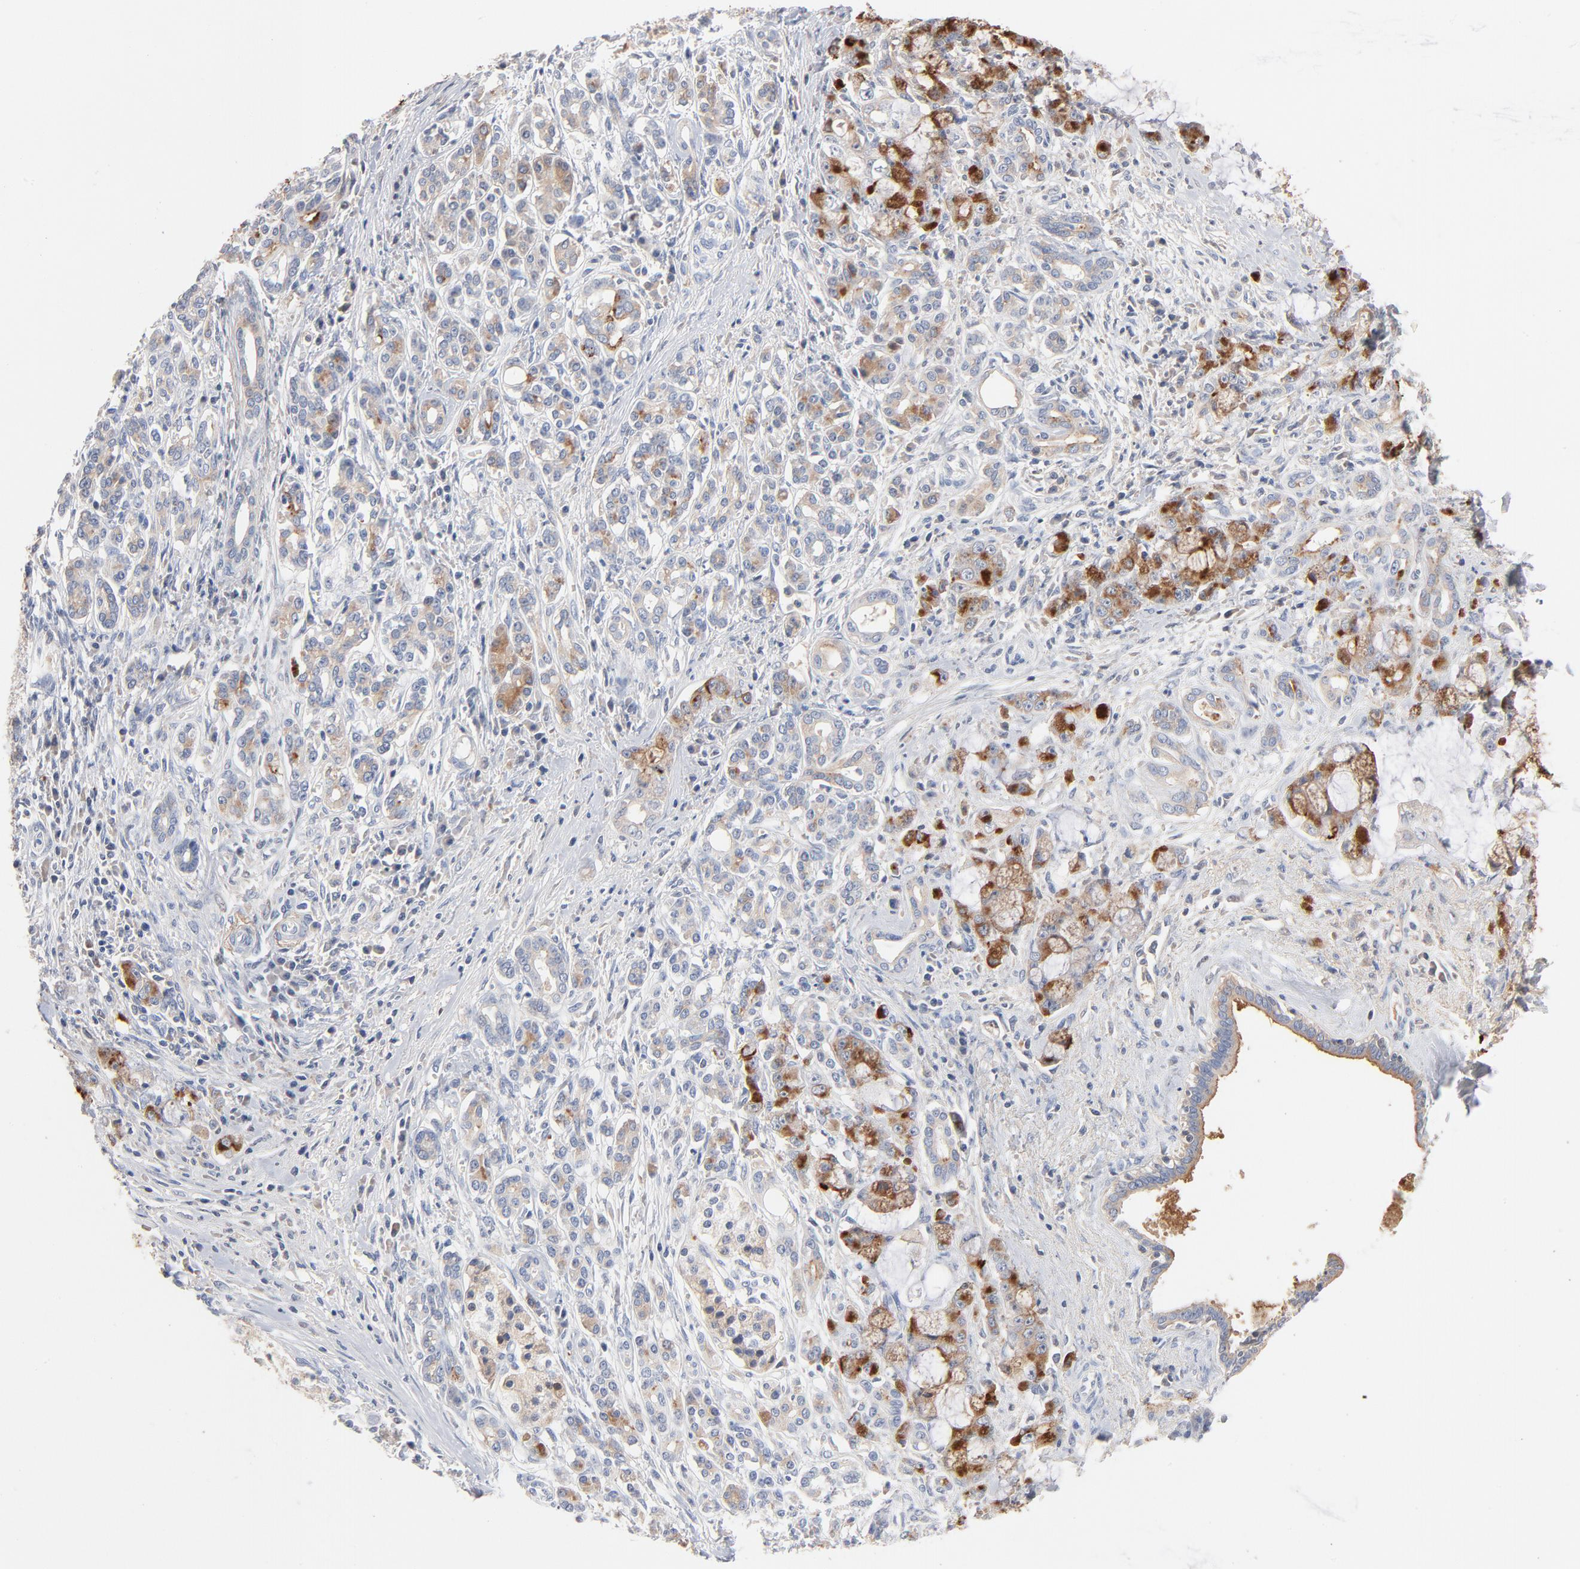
{"staining": {"intensity": "moderate", "quantity": "25%-75%", "location": "cytoplasmic/membranous"}, "tissue": "pancreatic cancer", "cell_type": "Tumor cells", "image_type": "cancer", "snomed": [{"axis": "morphology", "description": "Adenocarcinoma, NOS"}, {"axis": "topography", "description": "Pancreas"}], "caption": "Protein staining of adenocarcinoma (pancreatic) tissue demonstrates moderate cytoplasmic/membranous expression in approximately 25%-75% of tumor cells.", "gene": "SERPINA4", "patient": {"sex": "female", "age": 73}}